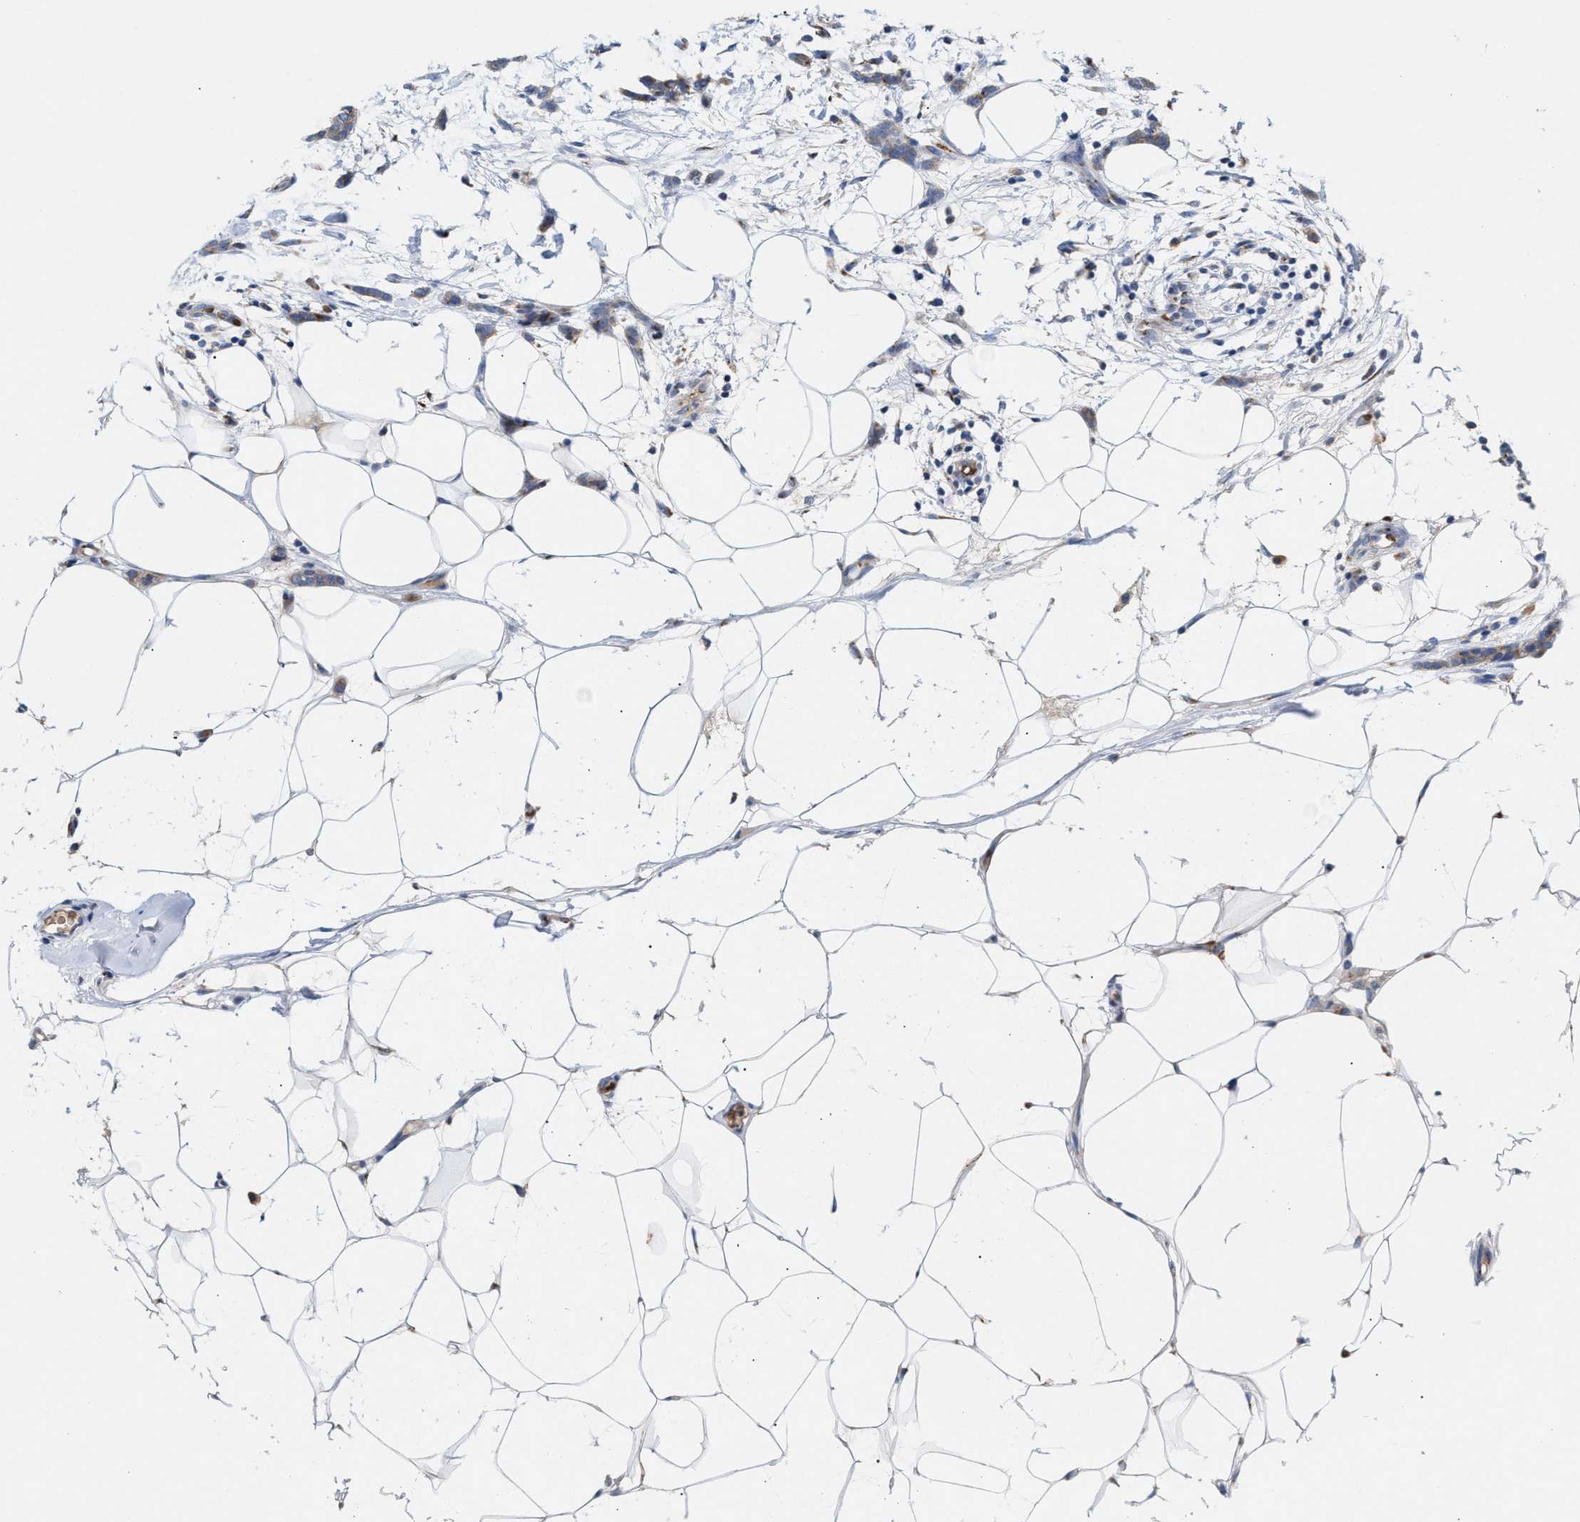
{"staining": {"intensity": "weak", "quantity": ">75%", "location": "cytoplasmic/membranous"}, "tissue": "breast cancer", "cell_type": "Tumor cells", "image_type": "cancer", "snomed": [{"axis": "morphology", "description": "Lobular carcinoma"}, {"axis": "topography", "description": "Skin"}, {"axis": "topography", "description": "Breast"}], "caption": "A brown stain labels weak cytoplasmic/membranous positivity of a protein in human breast lobular carcinoma tumor cells.", "gene": "CCL2", "patient": {"sex": "female", "age": 46}}